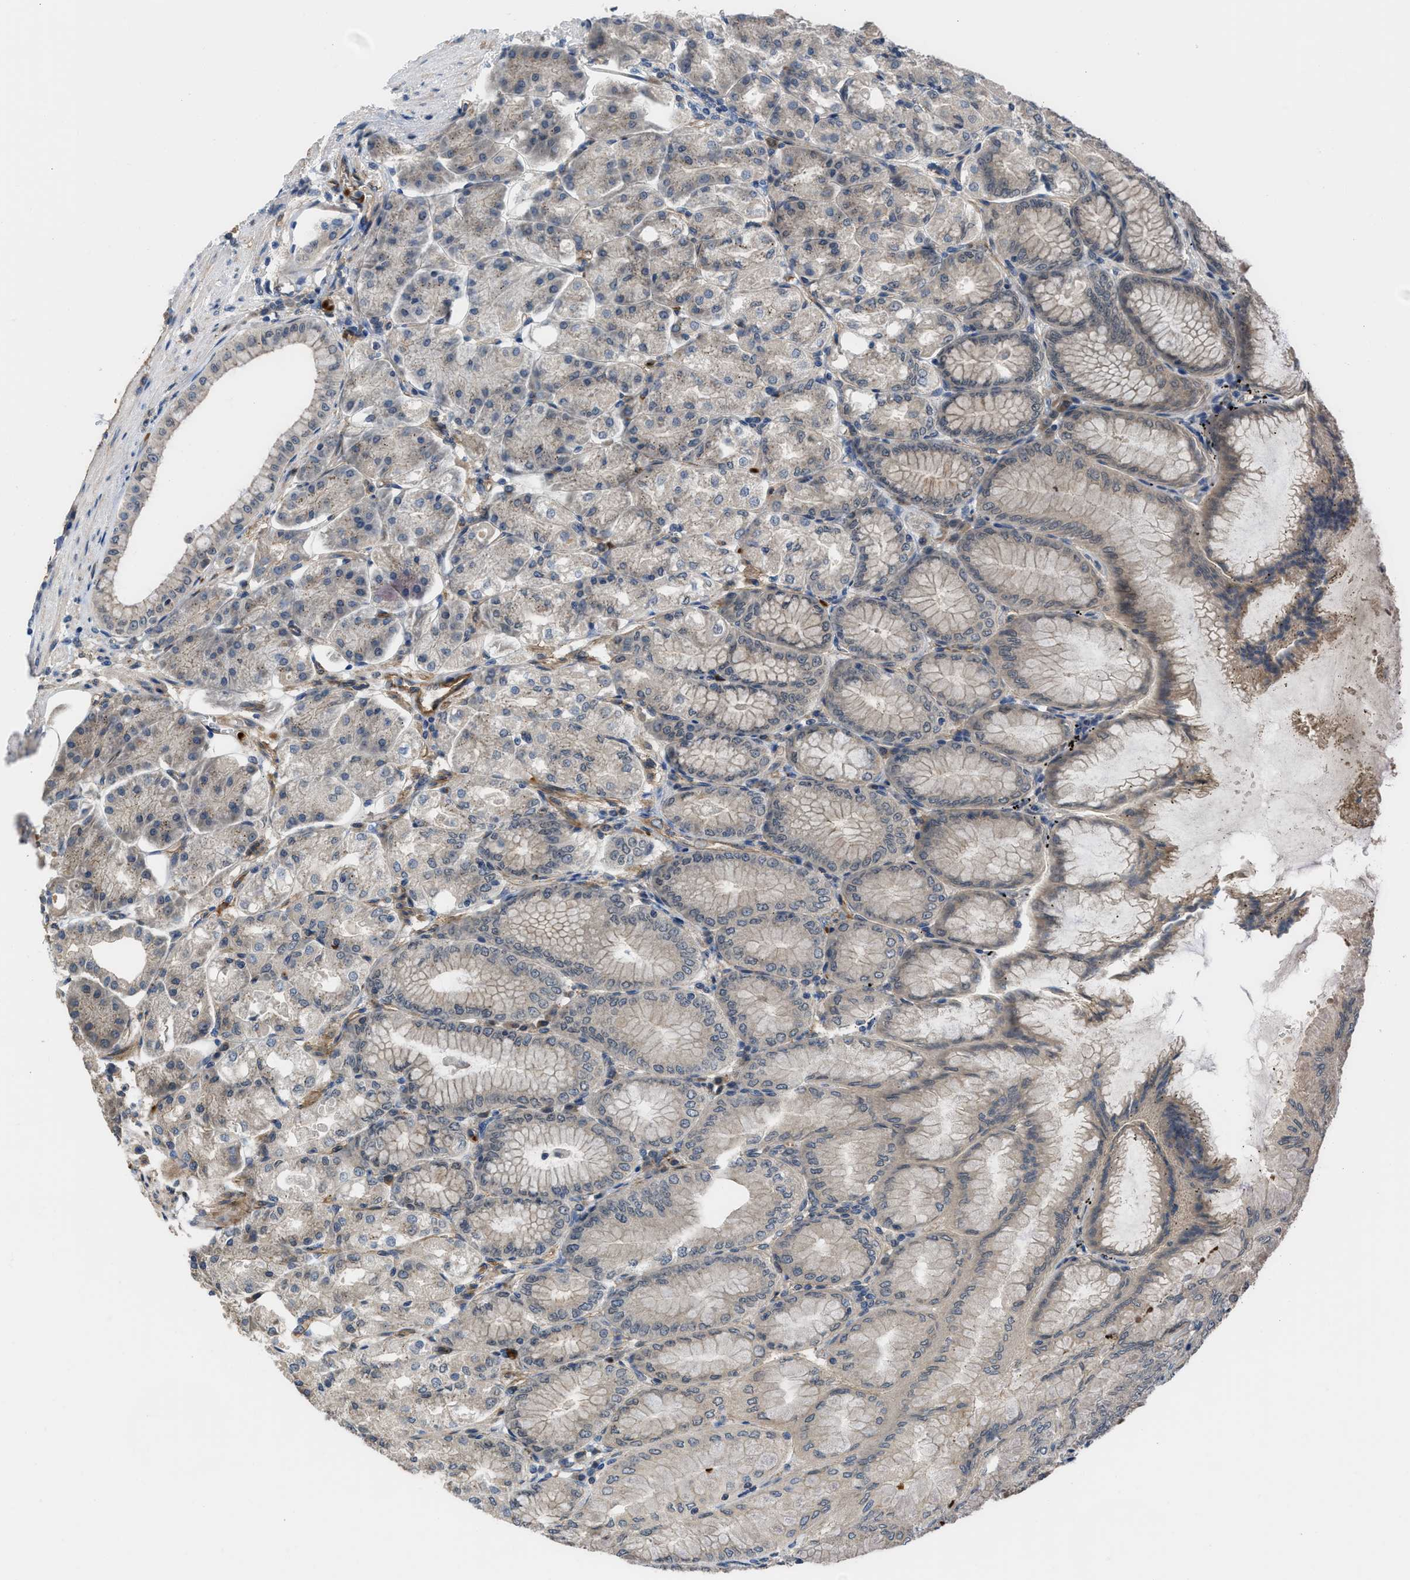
{"staining": {"intensity": "moderate", "quantity": "25%-75%", "location": "cytoplasmic/membranous"}, "tissue": "stomach", "cell_type": "Glandular cells", "image_type": "normal", "snomed": [{"axis": "morphology", "description": "Normal tissue, NOS"}, {"axis": "topography", "description": "Stomach, lower"}], "caption": "The photomicrograph displays staining of unremarkable stomach, revealing moderate cytoplasmic/membranous protein staining (brown color) within glandular cells.", "gene": "GPATCH2L", "patient": {"sex": "male", "age": 71}}